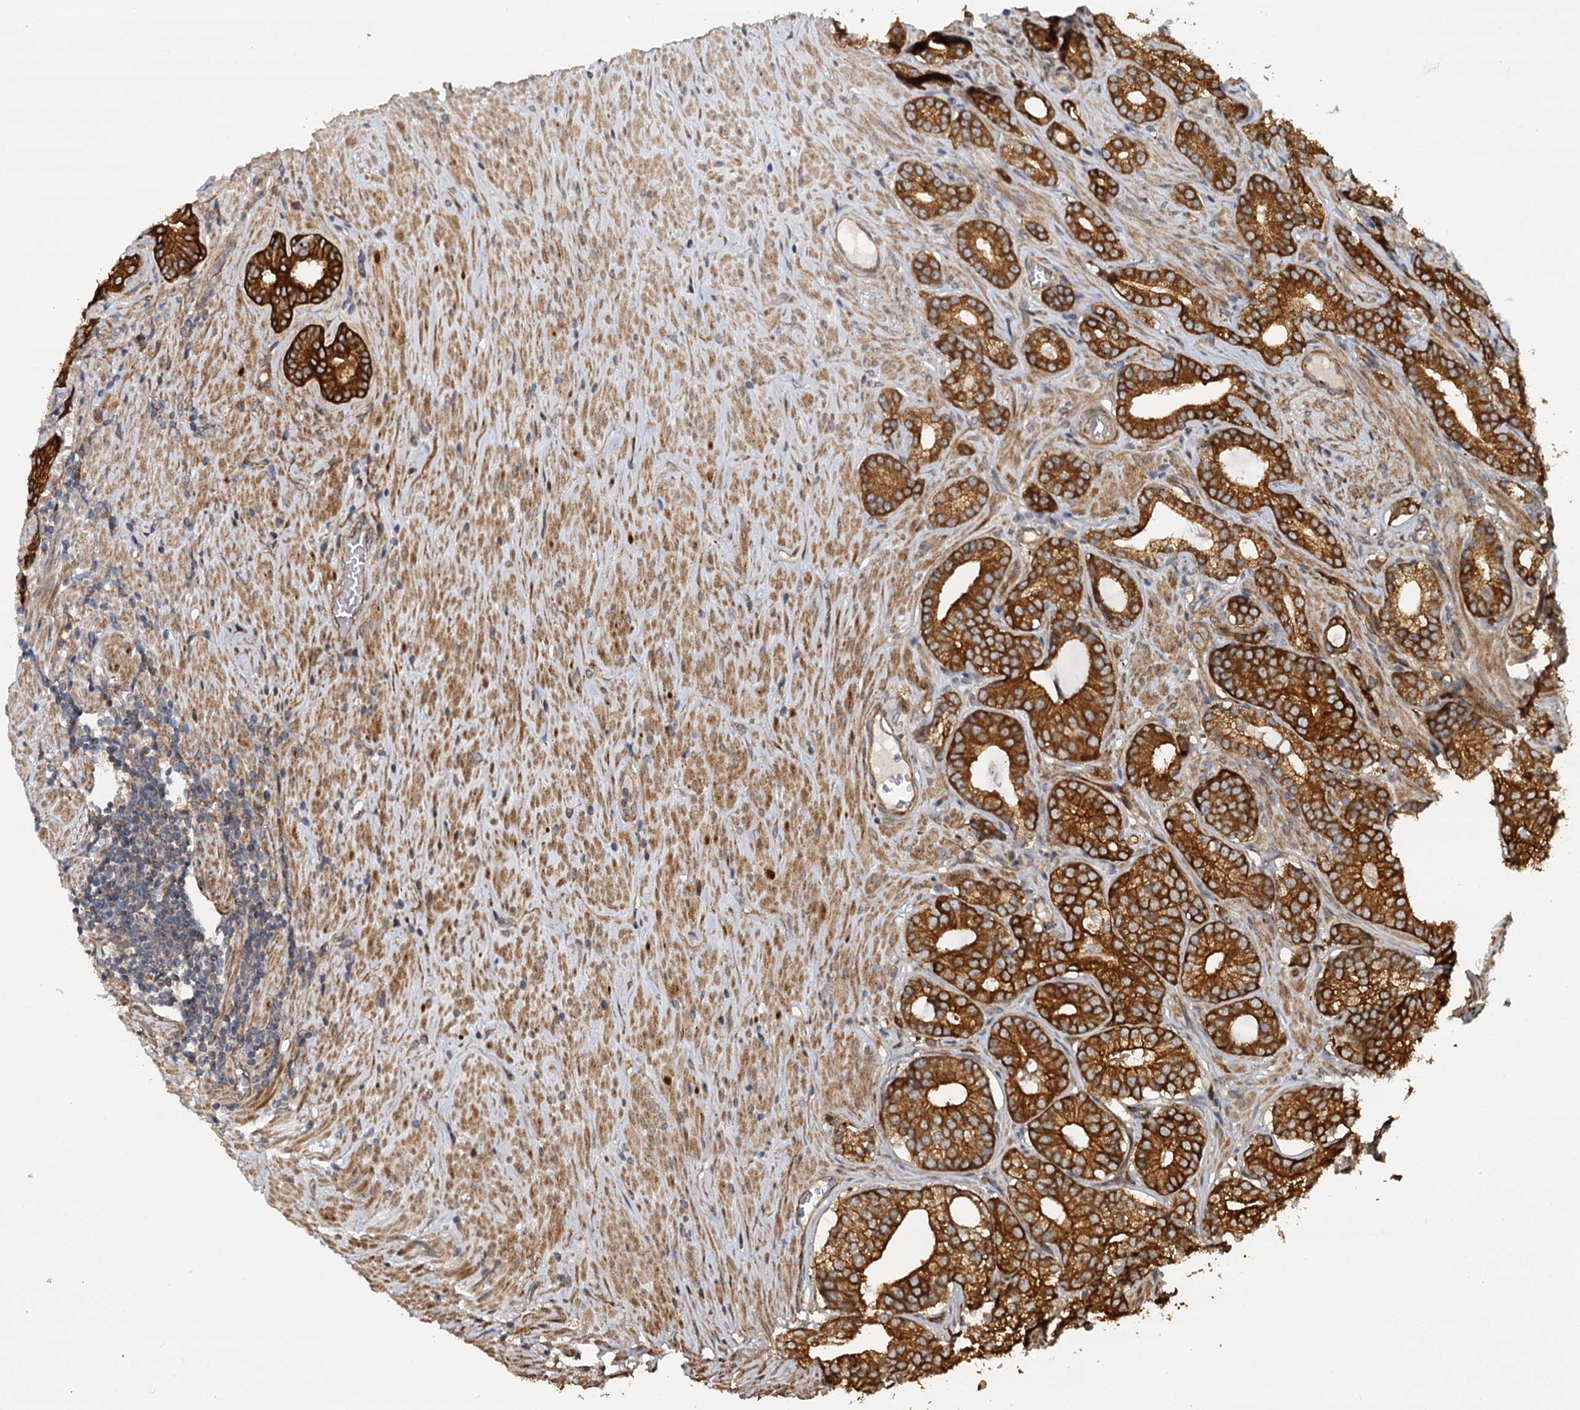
{"staining": {"intensity": "strong", "quantity": ">75%", "location": "cytoplasmic/membranous"}, "tissue": "prostate cancer", "cell_type": "Tumor cells", "image_type": "cancer", "snomed": [{"axis": "morphology", "description": "Adenocarcinoma, Low grade"}, {"axis": "topography", "description": "Prostate"}], "caption": "Adenocarcinoma (low-grade) (prostate) was stained to show a protein in brown. There is high levels of strong cytoplasmic/membranous positivity in about >75% of tumor cells. The staining was performed using DAB to visualize the protein expression in brown, while the nuclei were stained in blue with hematoxylin (Magnification: 20x).", "gene": "LRRK2", "patient": {"sex": "male", "age": 71}}